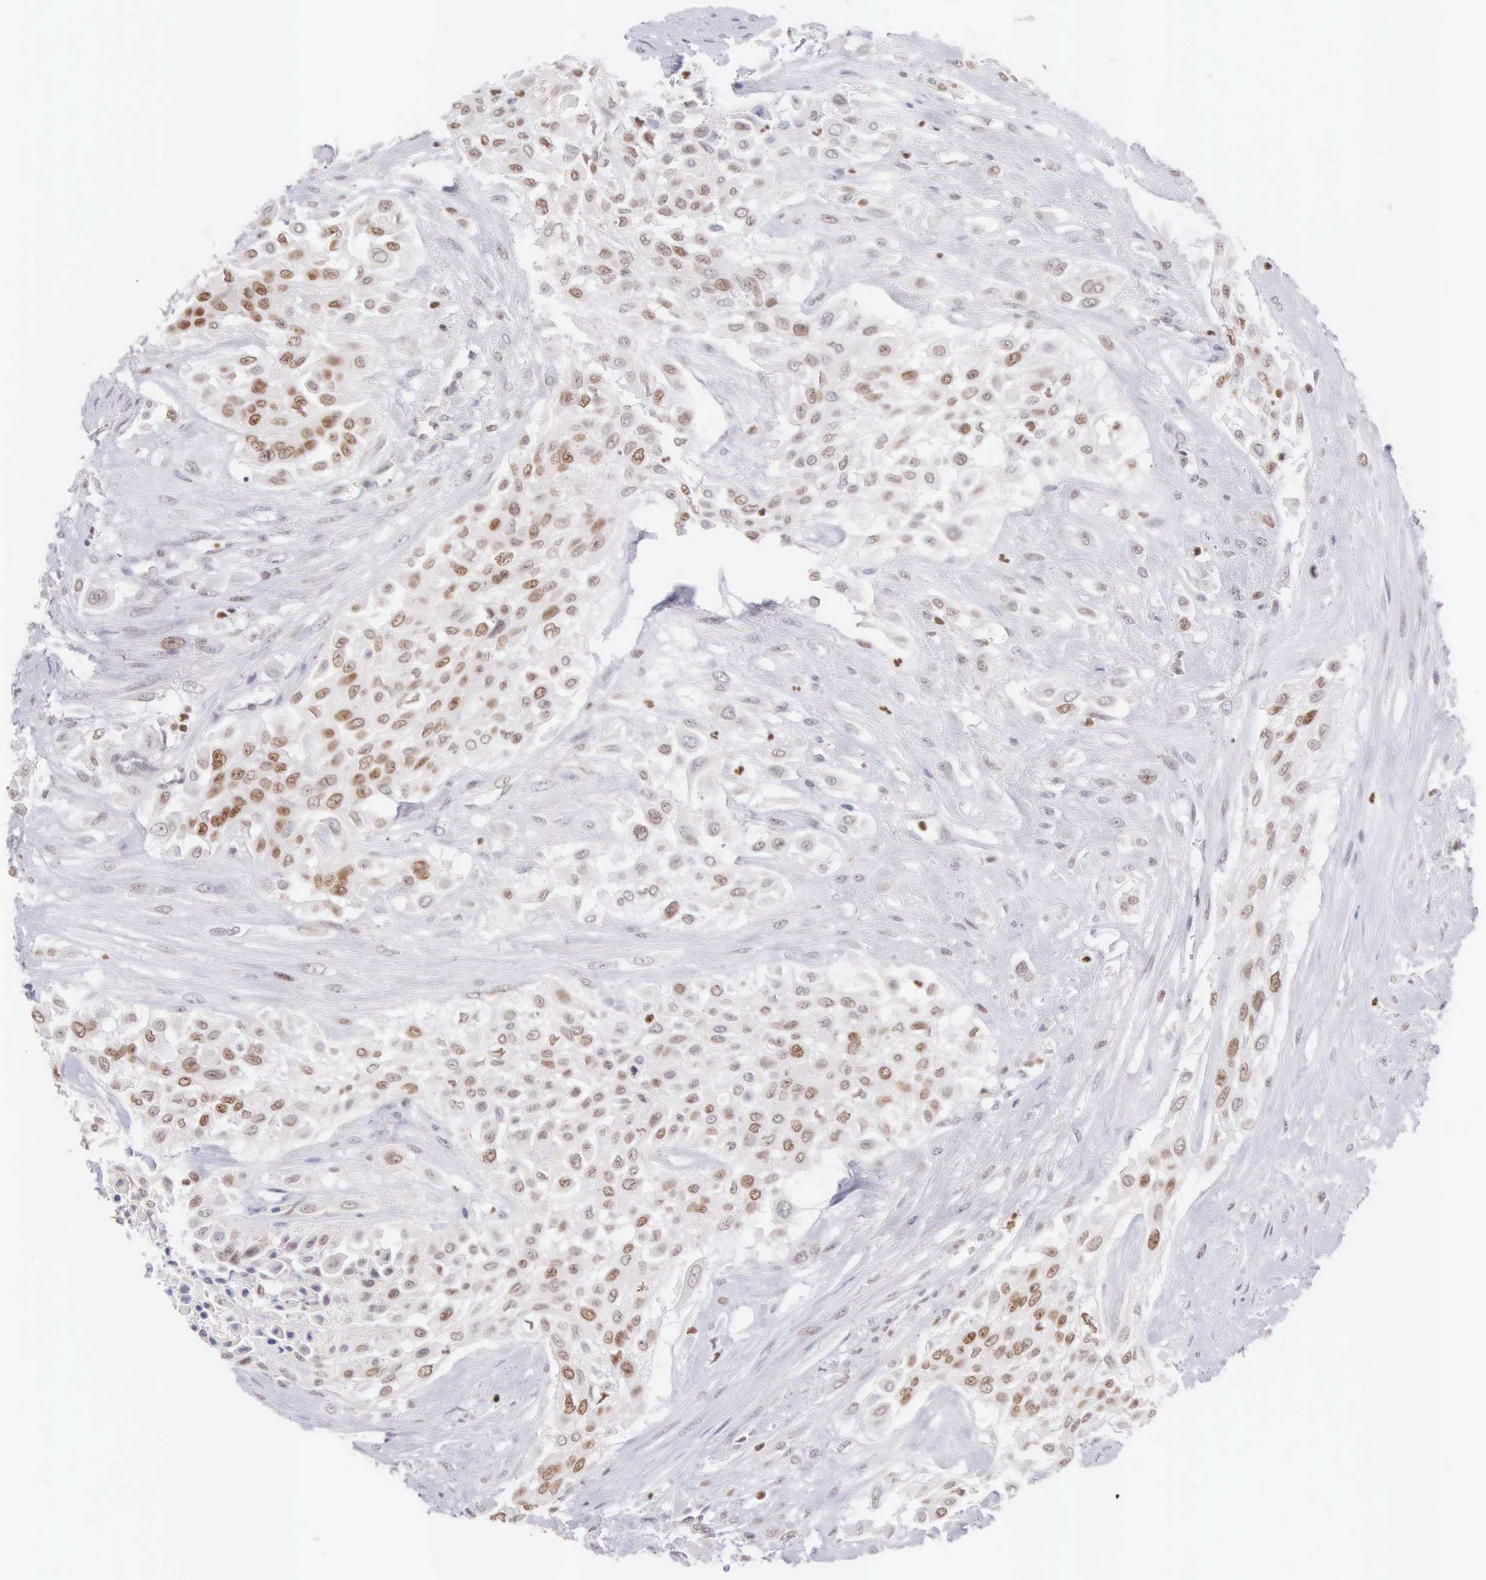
{"staining": {"intensity": "weak", "quantity": "25%-75%", "location": "nuclear"}, "tissue": "urothelial cancer", "cell_type": "Tumor cells", "image_type": "cancer", "snomed": [{"axis": "morphology", "description": "Urothelial carcinoma, High grade"}, {"axis": "topography", "description": "Urinary bladder"}], "caption": "IHC (DAB (3,3'-diaminobenzidine)) staining of human high-grade urothelial carcinoma shows weak nuclear protein expression in approximately 25%-75% of tumor cells.", "gene": "VRK1", "patient": {"sex": "male", "age": 57}}